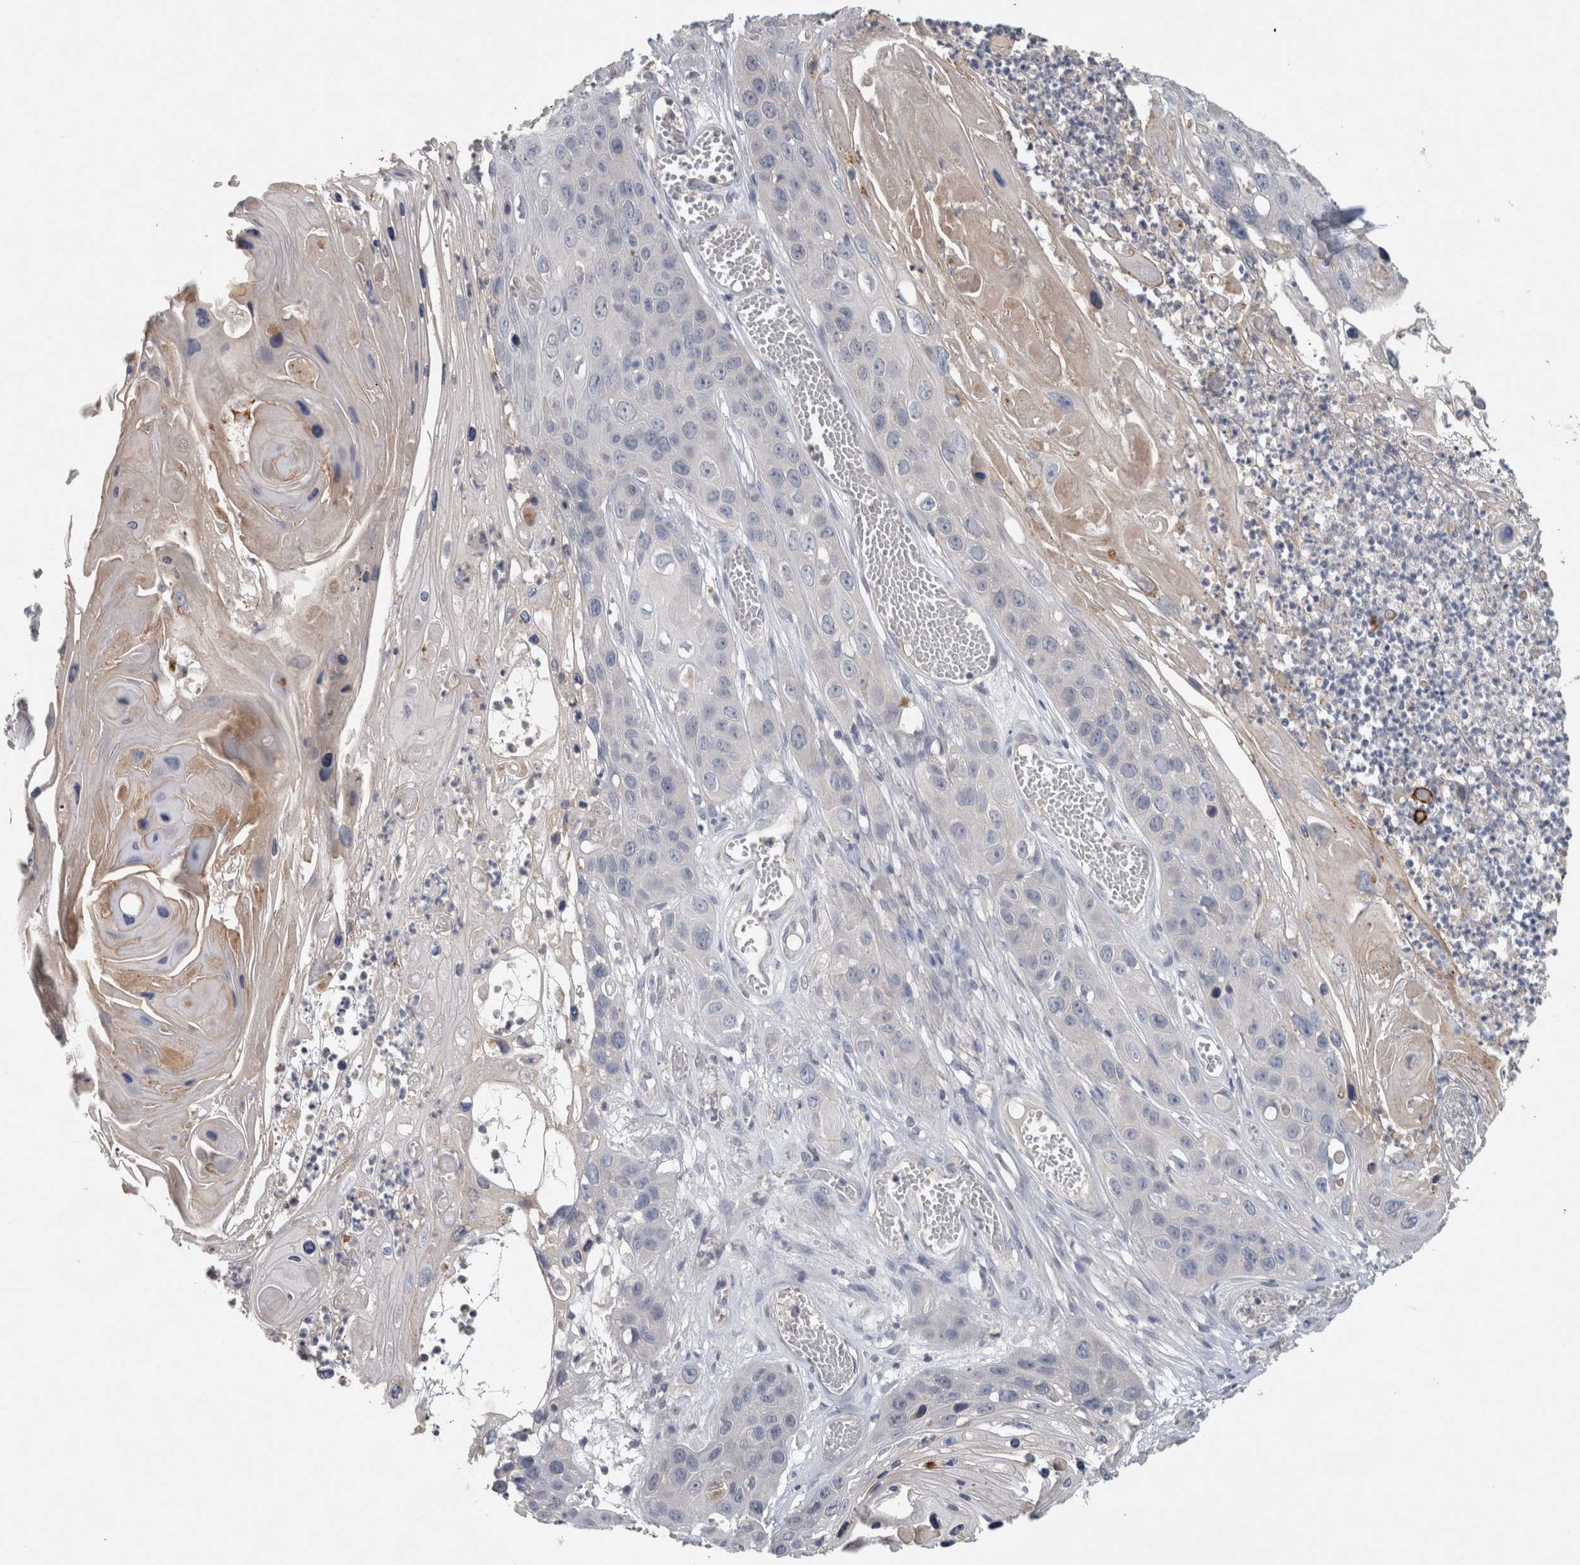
{"staining": {"intensity": "negative", "quantity": "none", "location": "none"}, "tissue": "skin cancer", "cell_type": "Tumor cells", "image_type": "cancer", "snomed": [{"axis": "morphology", "description": "Squamous cell carcinoma, NOS"}, {"axis": "topography", "description": "Skin"}], "caption": "IHC of skin cancer demonstrates no positivity in tumor cells.", "gene": "HEXD", "patient": {"sex": "male", "age": 55}}